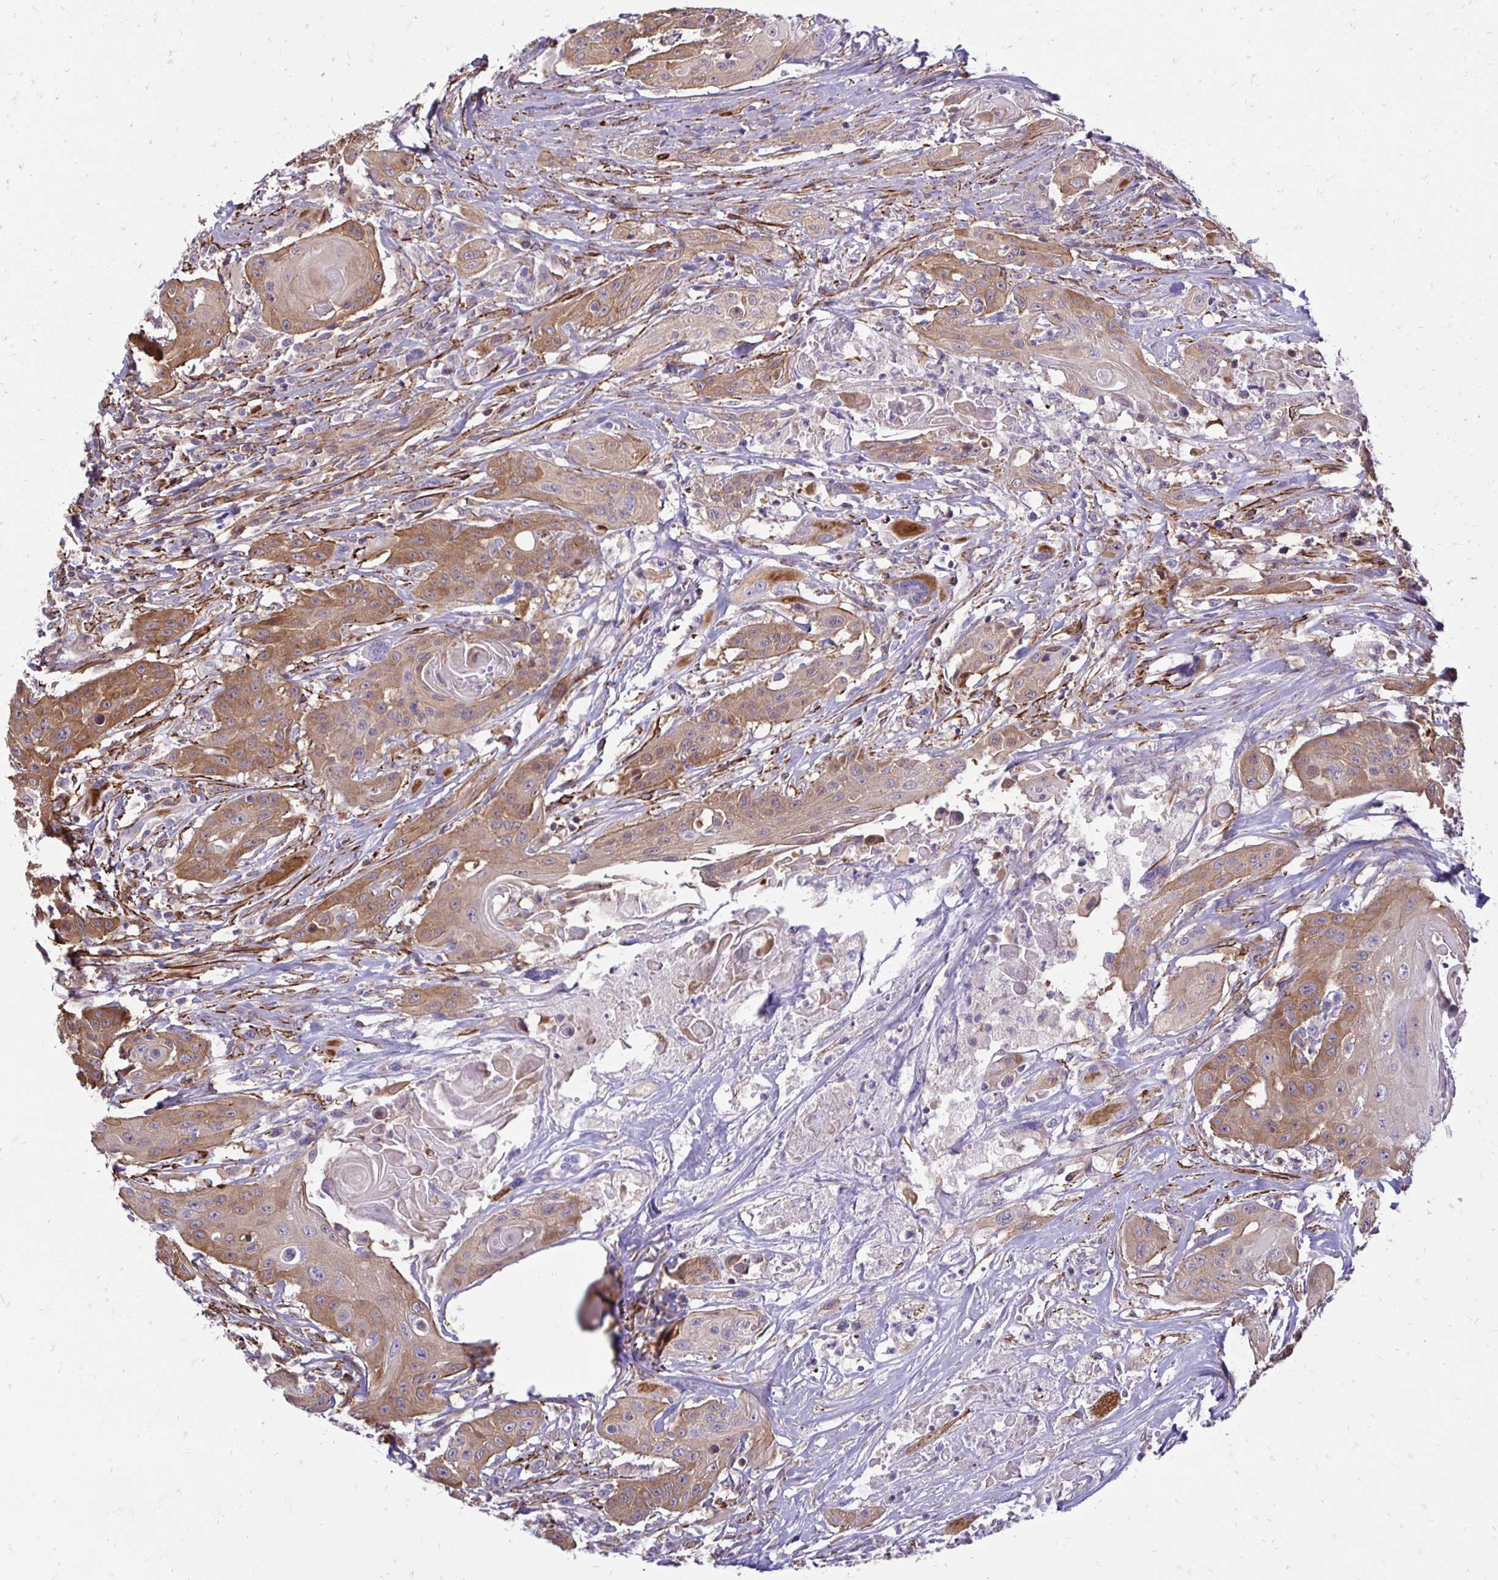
{"staining": {"intensity": "moderate", "quantity": "25%-75%", "location": "cytoplasmic/membranous"}, "tissue": "head and neck cancer", "cell_type": "Tumor cells", "image_type": "cancer", "snomed": [{"axis": "morphology", "description": "Squamous cell carcinoma, NOS"}, {"axis": "topography", "description": "Oral tissue"}, {"axis": "topography", "description": "Head-Neck"}, {"axis": "topography", "description": "Neck, NOS"}], "caption": "Moderate cytoplasmic/membranous staining for a protein is appreciated in about 25%-75% of tumor cells of head and neck cancer (squamous cell carcinoma) using immunohistochemistry.", "gene": "CTPS1", "patient": {"sex": "female", "age": 55}}